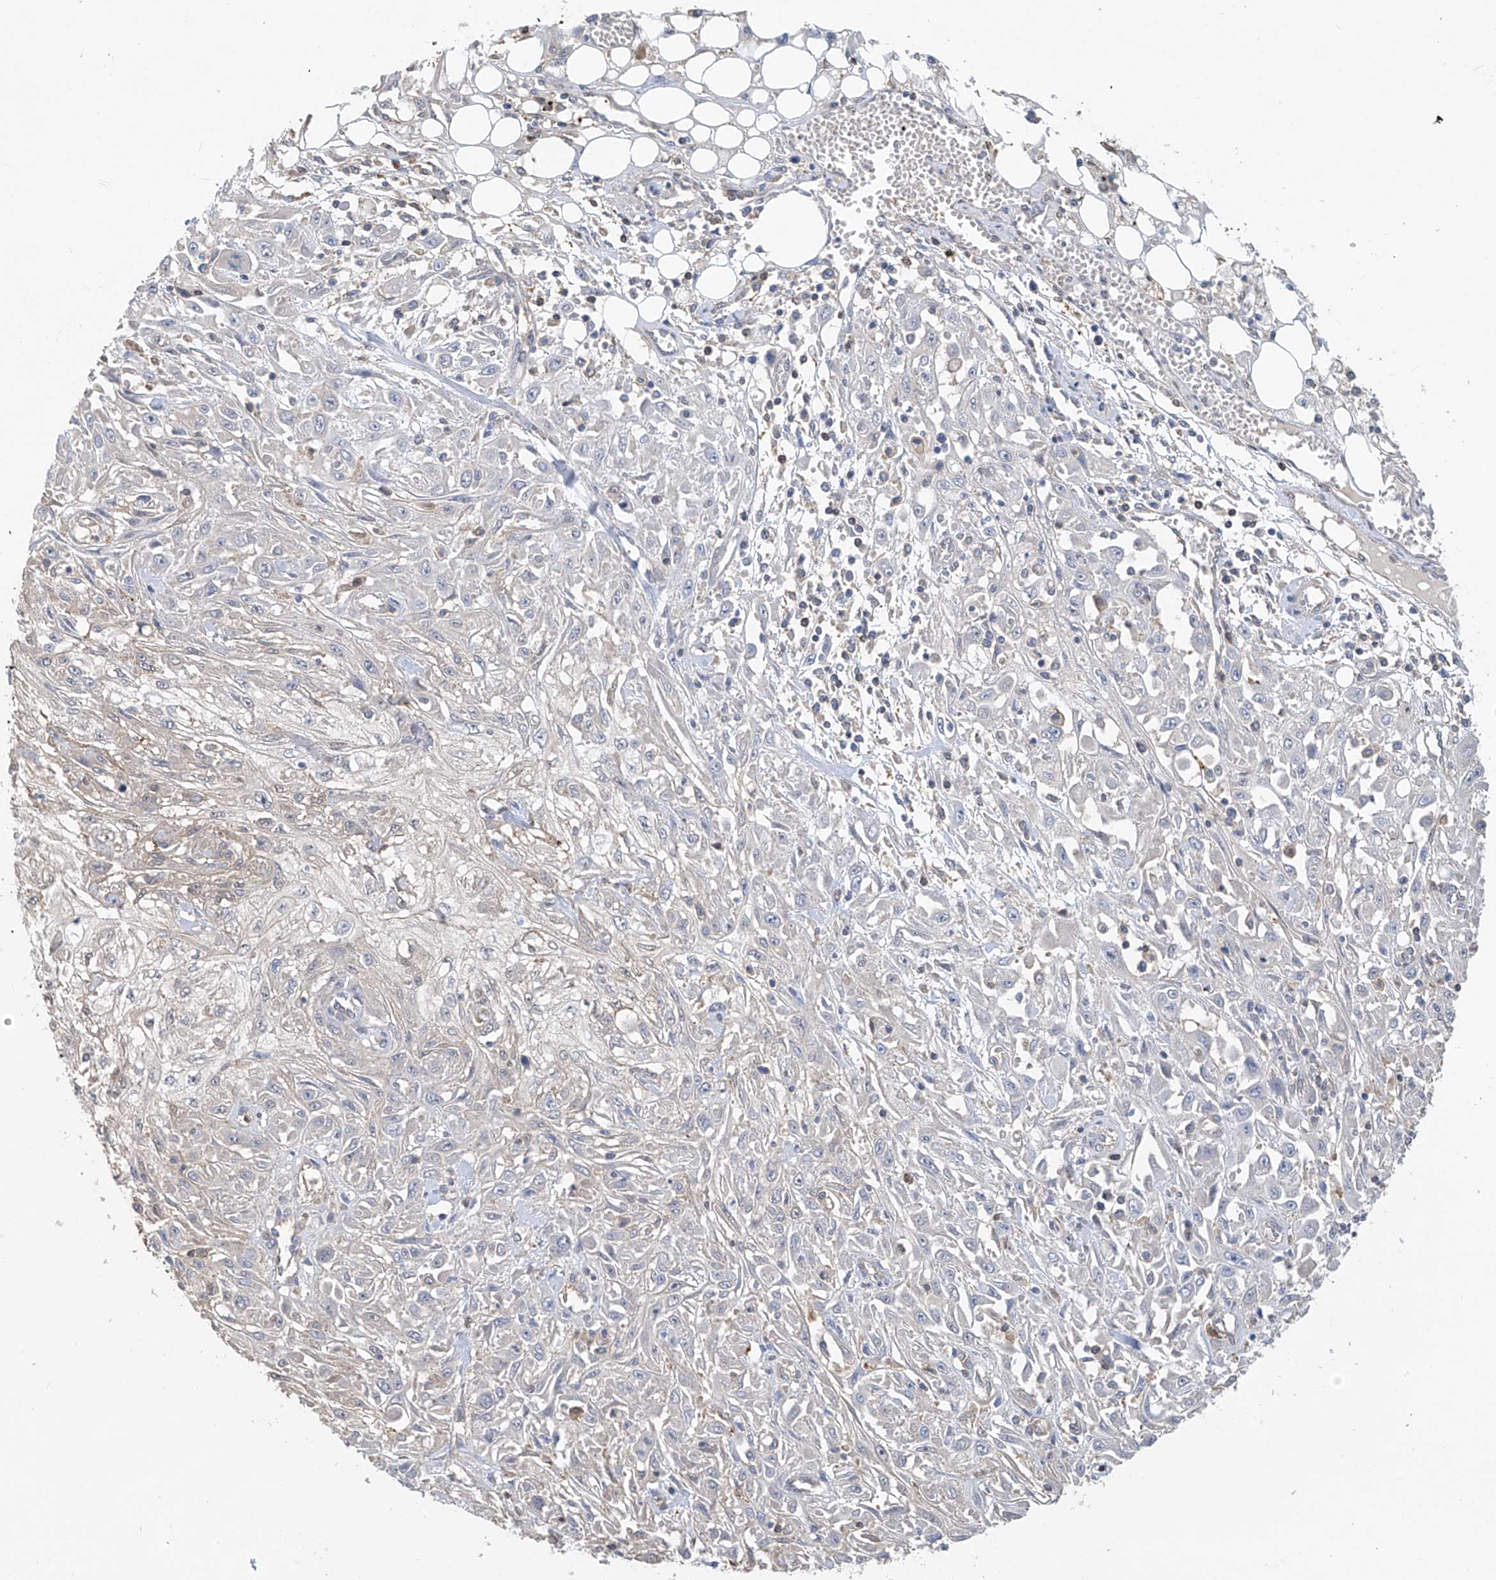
{"staining": {"intensity": "negative", "quantity": "none", "location": "none"}, "tissue": "skin cancer", "cell_type": "Tumor cells", "image_type": "cancer", "snomed": [{"axis": "morphology", "description": "Squamous cell carcinoma, NOS"}, {"axis": "morphology", "description": "Squamous cell carcinoma, metastatic, NOS"}, {"axis": "topography", "description": "Skin"}, {"axis": "topography", "description": "Lymph node"}], "caption": "Tumor cells show no significant protein positivity in skin cancer (metastatic squamous cell carcinoma).", "gene": "PMM1", "patient": {"sex": "male", "age": 75}}